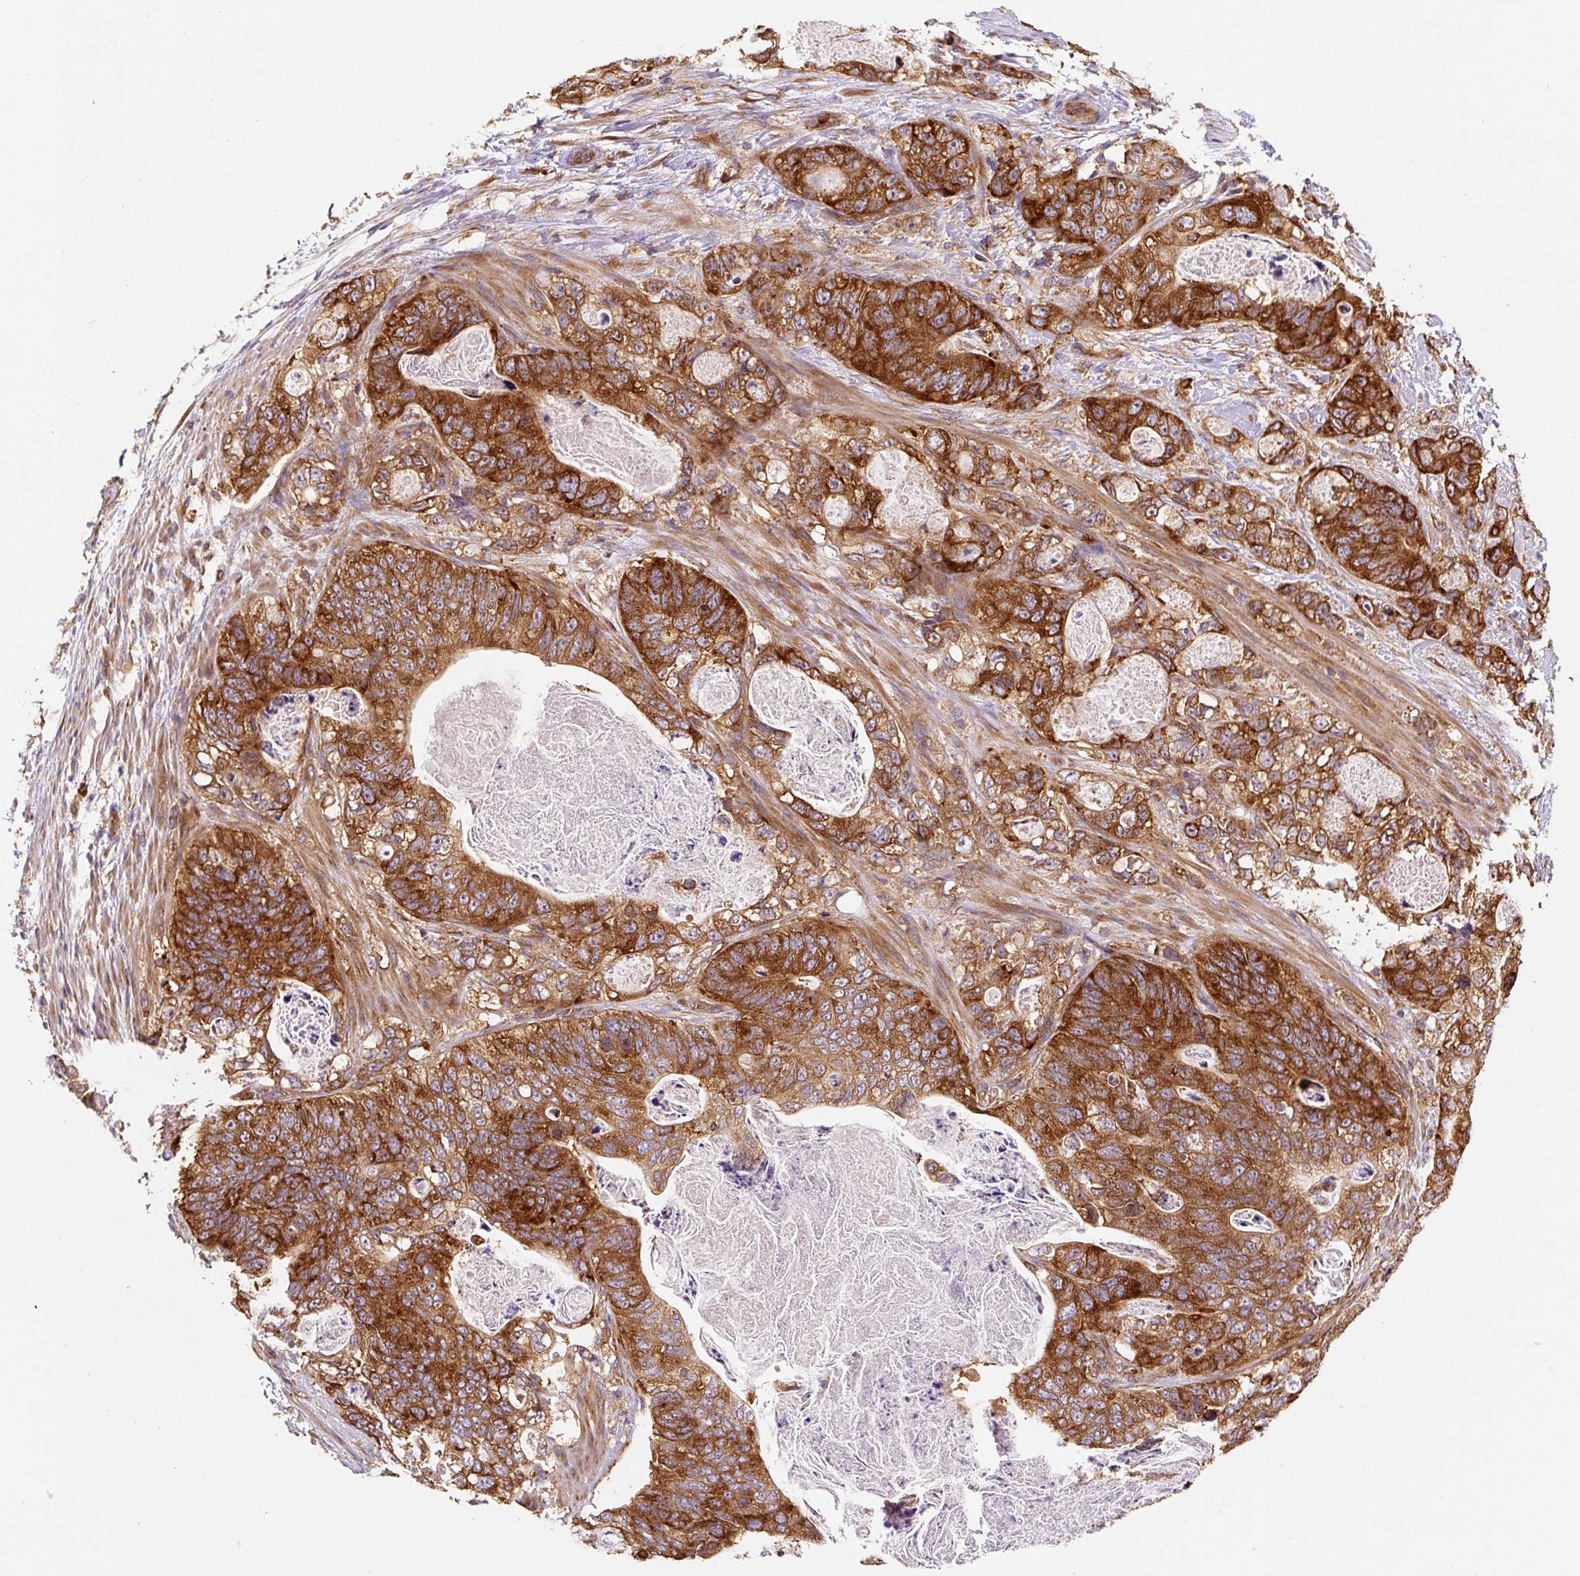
{"staining": {"intensity": "strong", "quantity": ">75%", "location": "cytoplasmic/membranous"}, "tissue": "stomach cancer", "cell_type": "Tumor cells", "image_type": "cancer", "snomed": [{"axis": "morphology", "description": "Normal tissue, NOS"}, {"axis": "morphology", "description": "Adenocarcinoma, NOS"}, {"axis": "topography", "description": "Stomach"}], "caption": "Stomach cancer (adenocarcinoma) was stained to show a protein in brown. There is high levels of strong cytoplasmic/membranous staining in approximately >75% of tumor cells.", "gene": "EIF2S2", "patient": {"sex": "female", "age": 89}}